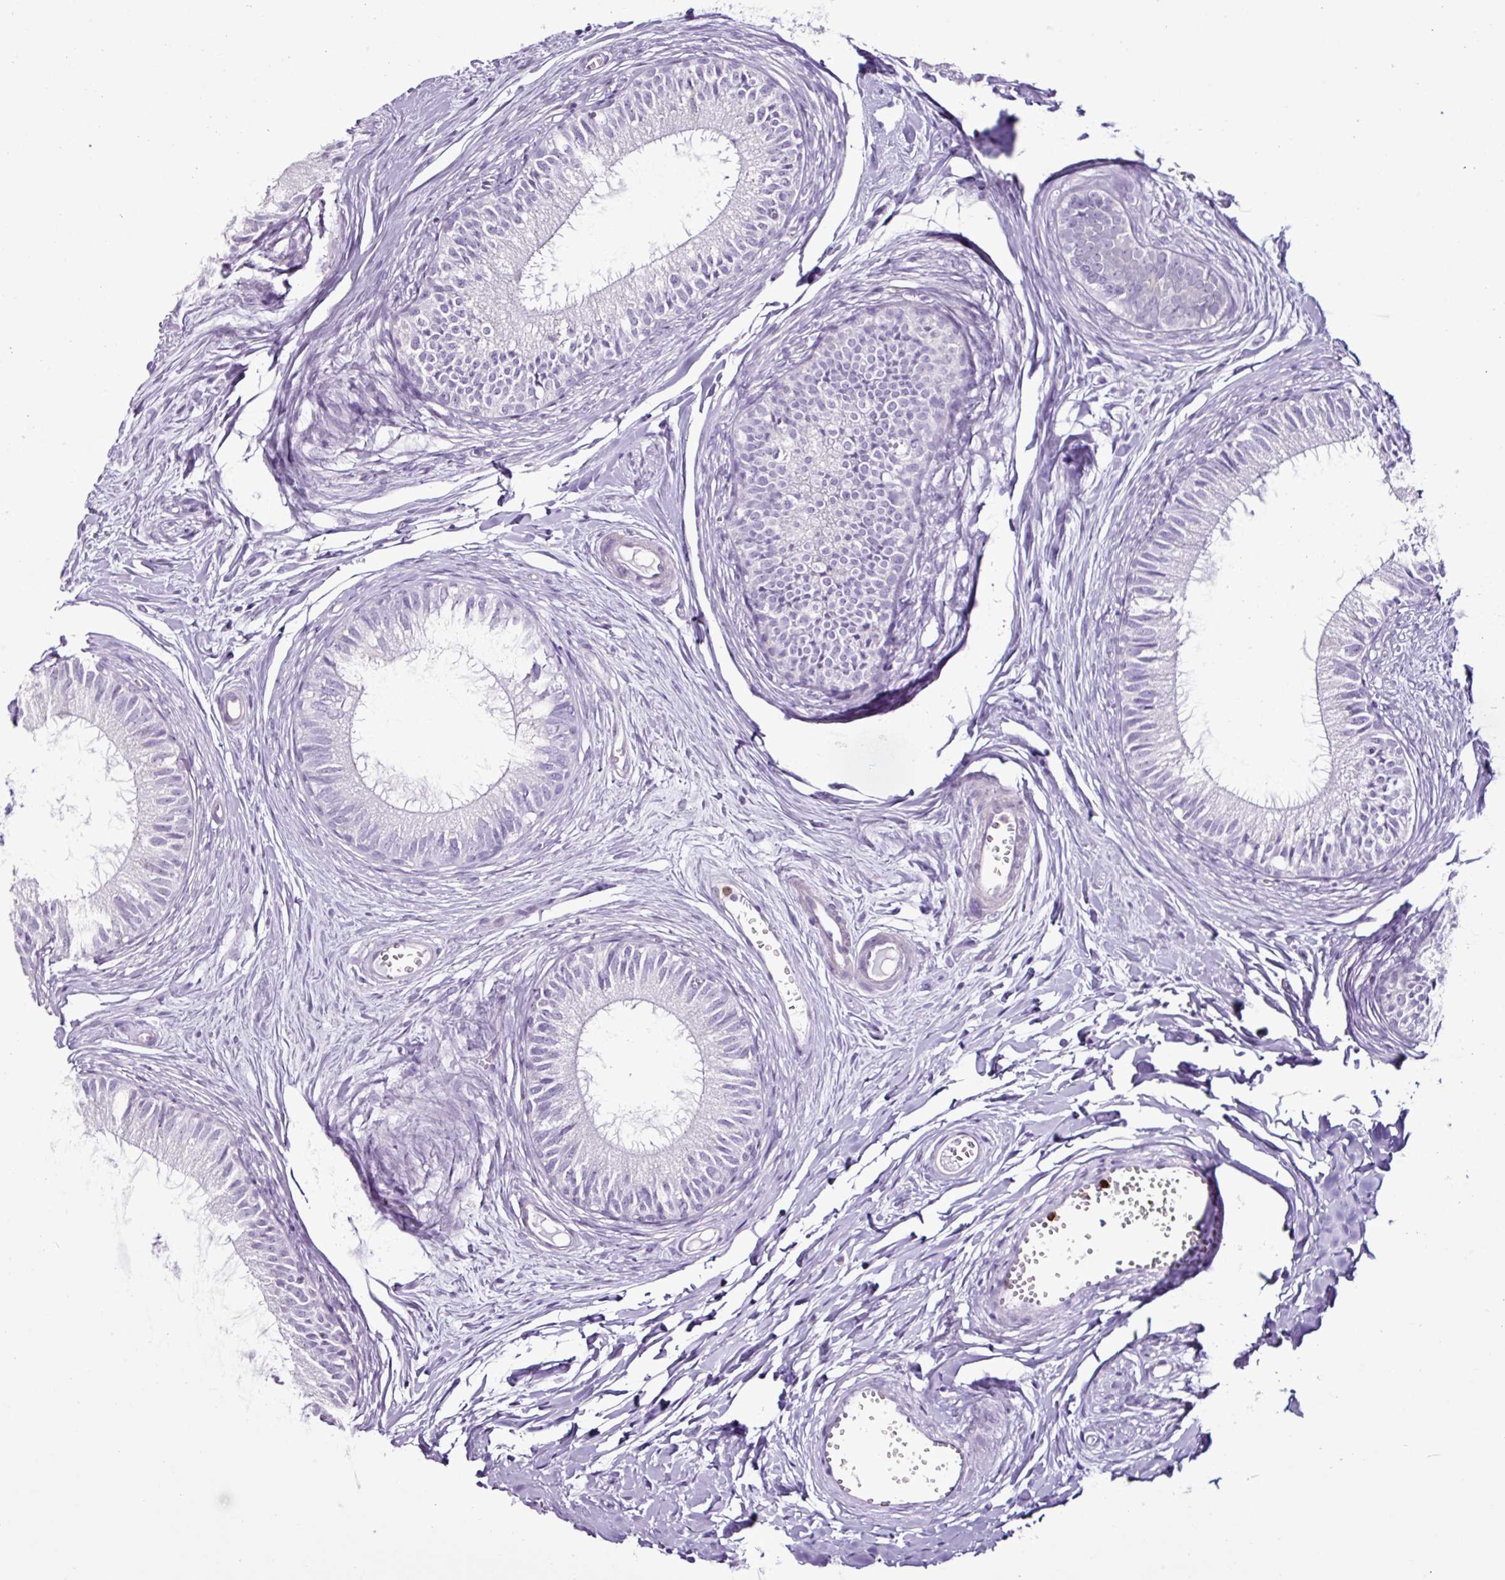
{"staining": {"intensity": "negative", "quantity": "none", "location": "none"}, "tissue": "epididymis", "cell_type": "Glandular cells", "image_type": "normal", "snomed": [{"axis": "morphology", "description": "Normal tissue, NOS"}, {"axis": "topography", "description": "Epididymis"}], "caption": "Immunohistochemistry micrograph of benign human epididymis stained for a protein (brown), which reveals no expression in glandular cells.", "gene": "TMEM178A", "patient": {"sex": "male", "age": 25}}